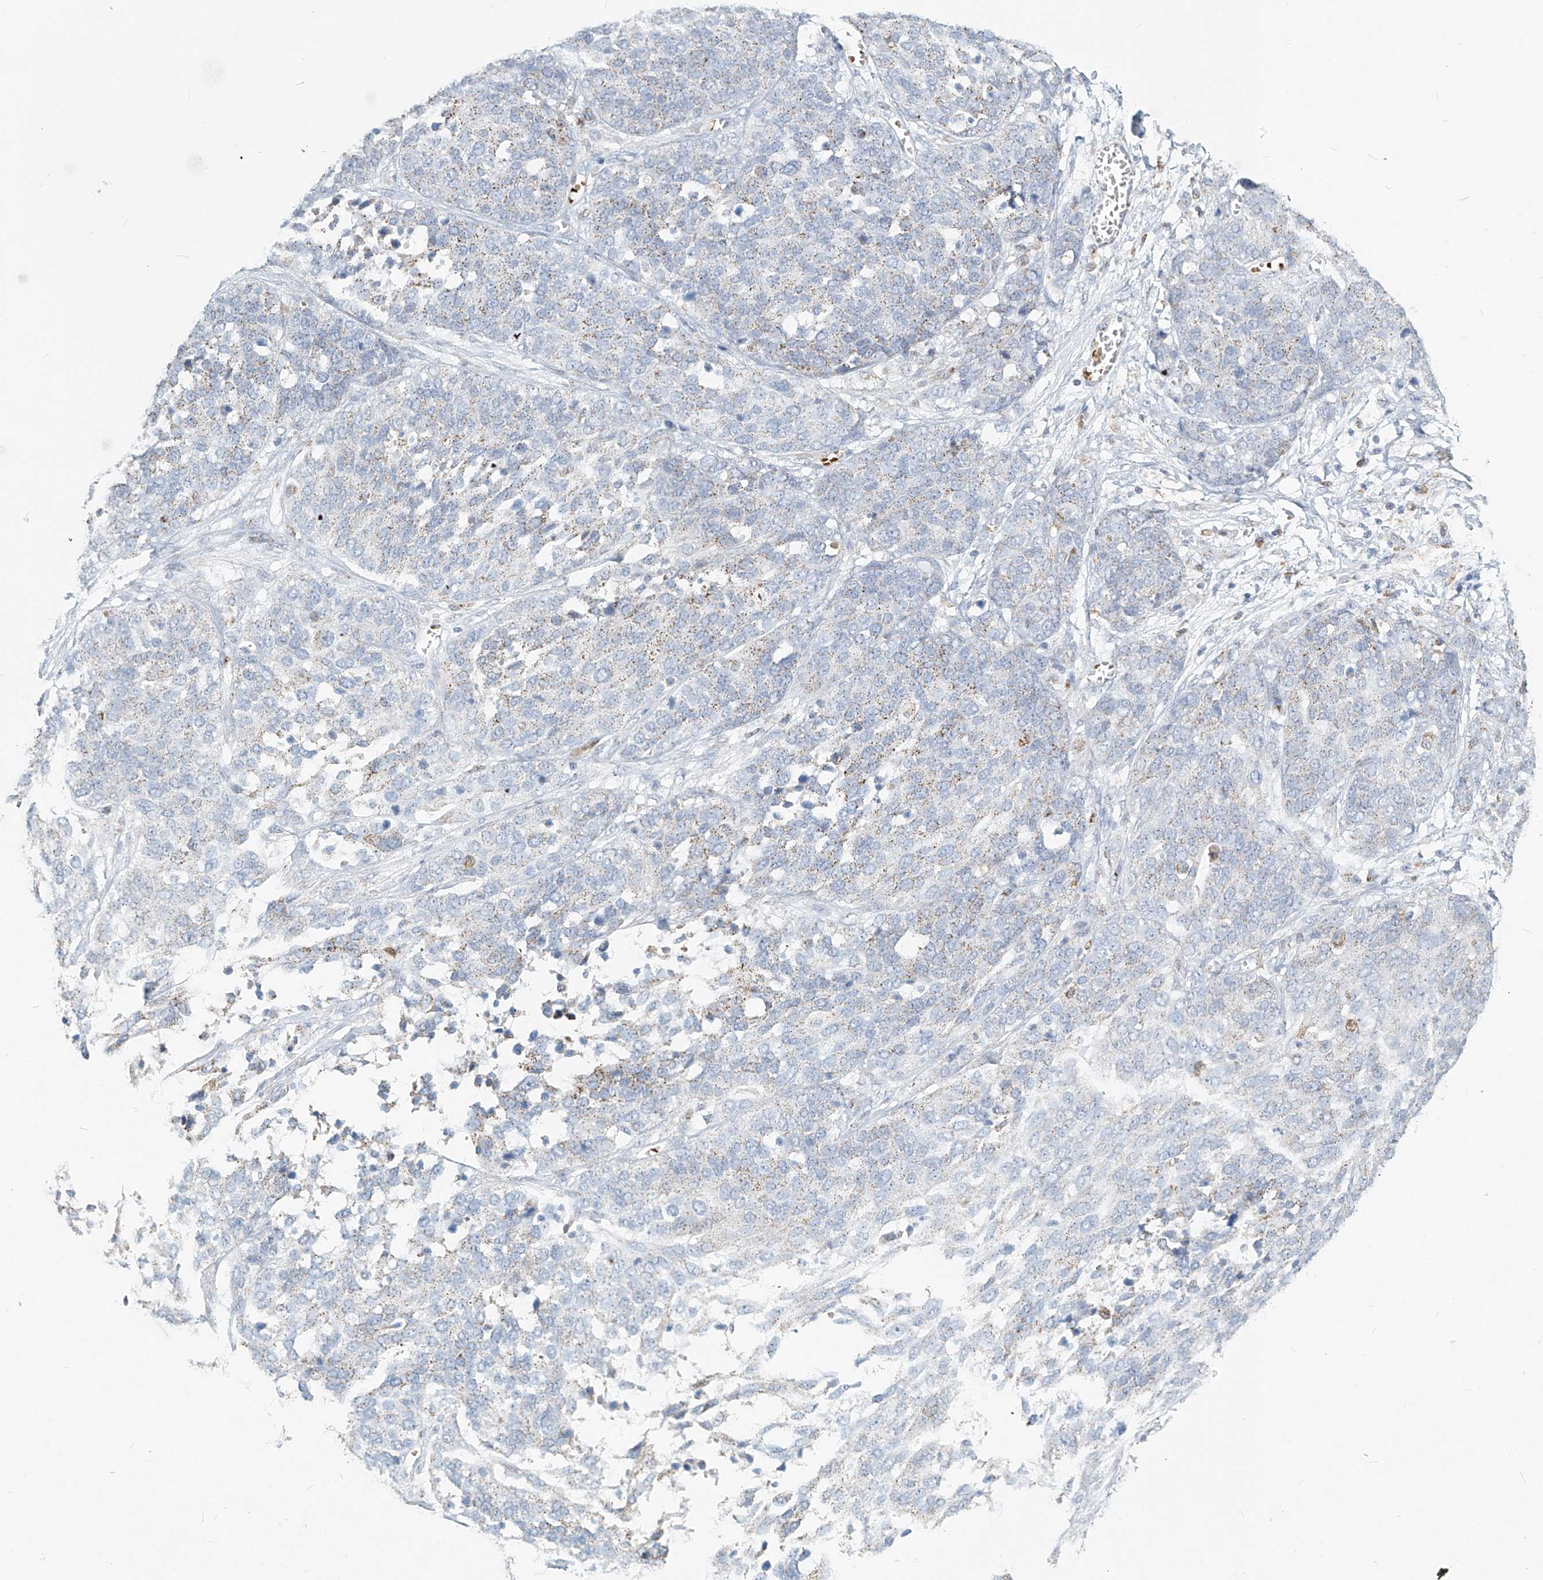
{"staining": {"intensity": "weak", "quantity": "25%-75%", "location": "cytoplasmic/membranous"}, "tissue": "ovarian cancer", "cell_type": "Tumor cells", "image_type": "cancer", "snomed": [{"axis": "morphology", "description": "Cystadenocarcinoma, serous, NOS"}, {"axis": "topography", "description": "Ovary"}], "caption": "Ovarian serous cystadenocarcinoma stained with immunohistochemistry (IHC) reveals weak cytoplasmic/membranous positivity in about 25%-75% of tumor cells.", "gene": "PTPRA", "patient": {"sex": "female", "age": 44}}